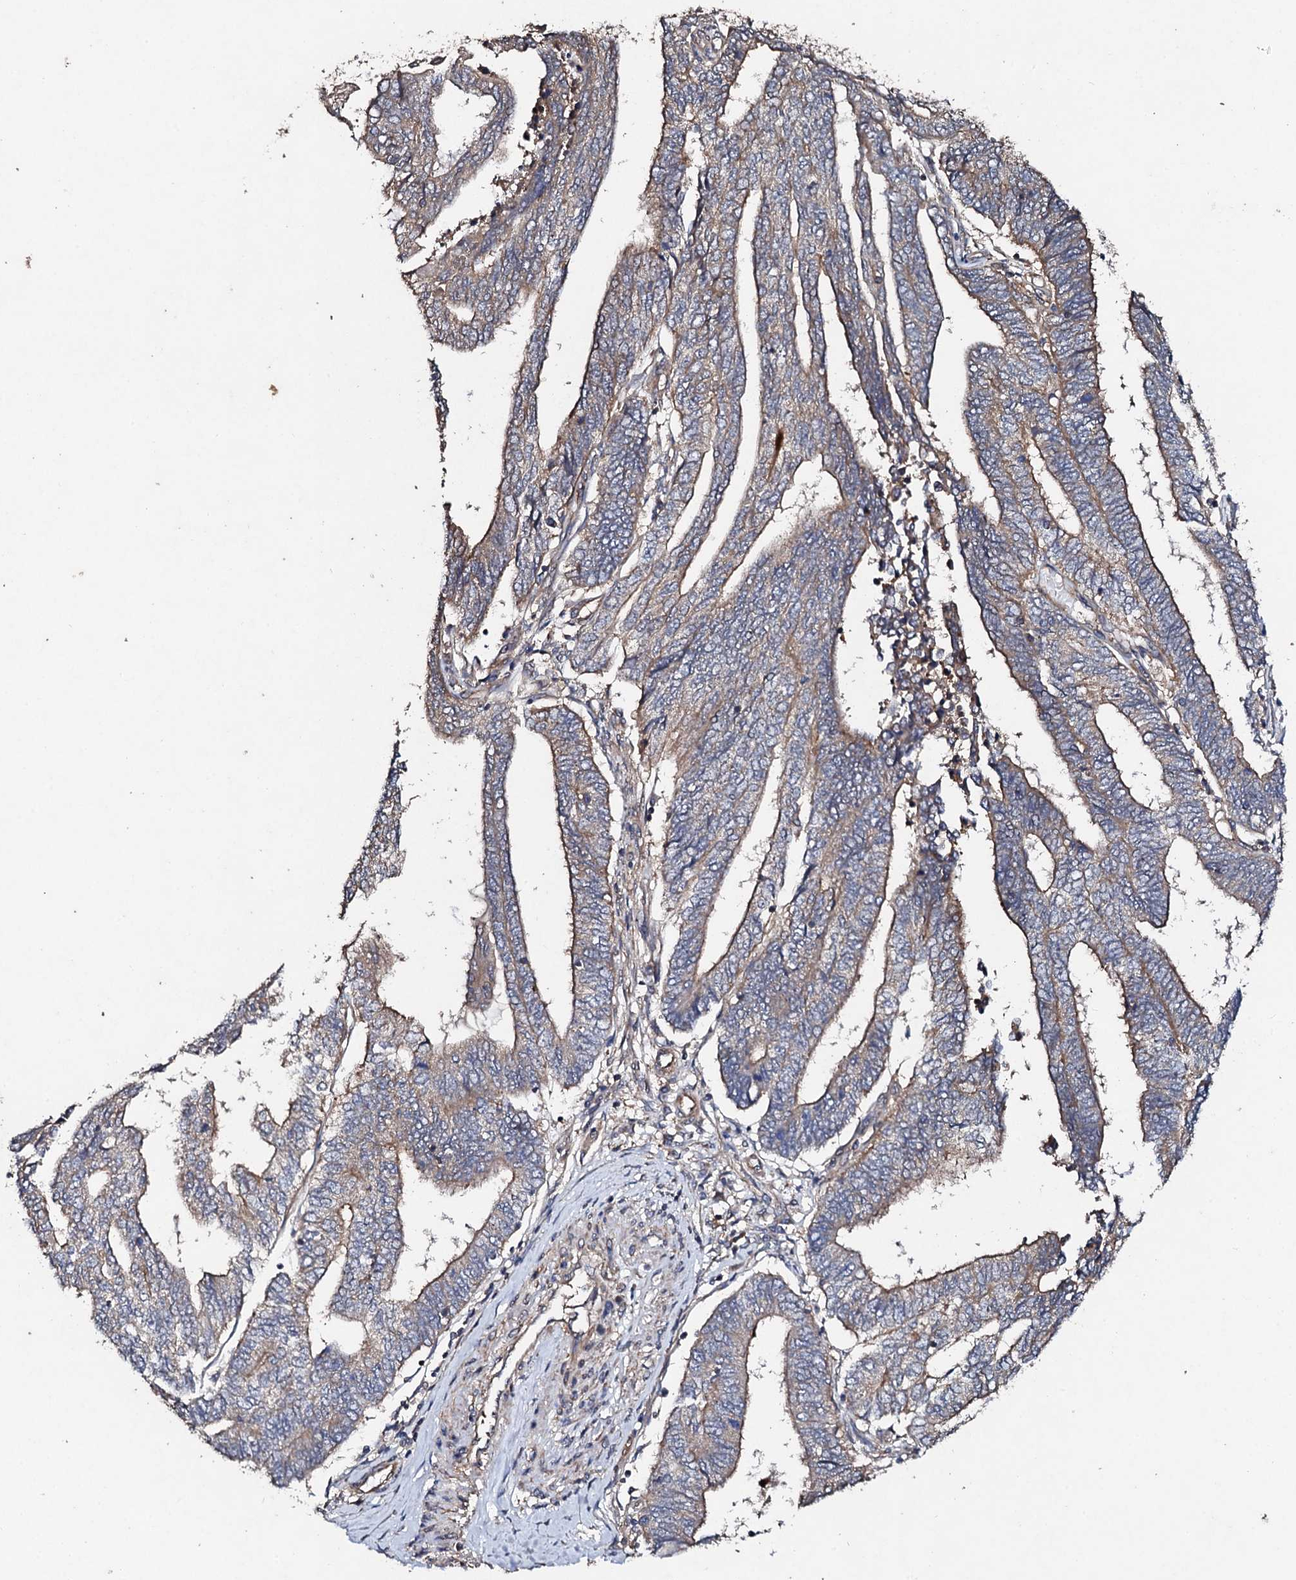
{"staining": {"intensity": "weak", "quantity": ">75%", "location": "cytoplasmic/membranous"}, "tissue": "endometrial cancer", "cell_type": "Tumor cells", "image_type": "cancer", "snomed": [{"axis": "morphology", "description": "Adenocarcinoma, NOS"}, {"axis": "topography", "description": "Uterus"}, {"axis": "topography", "description": "Endometrium"}], "caption": "Immunohistochemical staining of human adenocarcinoma (endometrial) demonstrates low levels of weak cytoplasmic/membranous expression in approximately >75% of tumor cells. (DAB (3,3'-diaminobenzidine) IHC with brightfield microscopy, high magnification).", "gene": "MOCOS", "patient": {"sex": "female", "age": 70}}